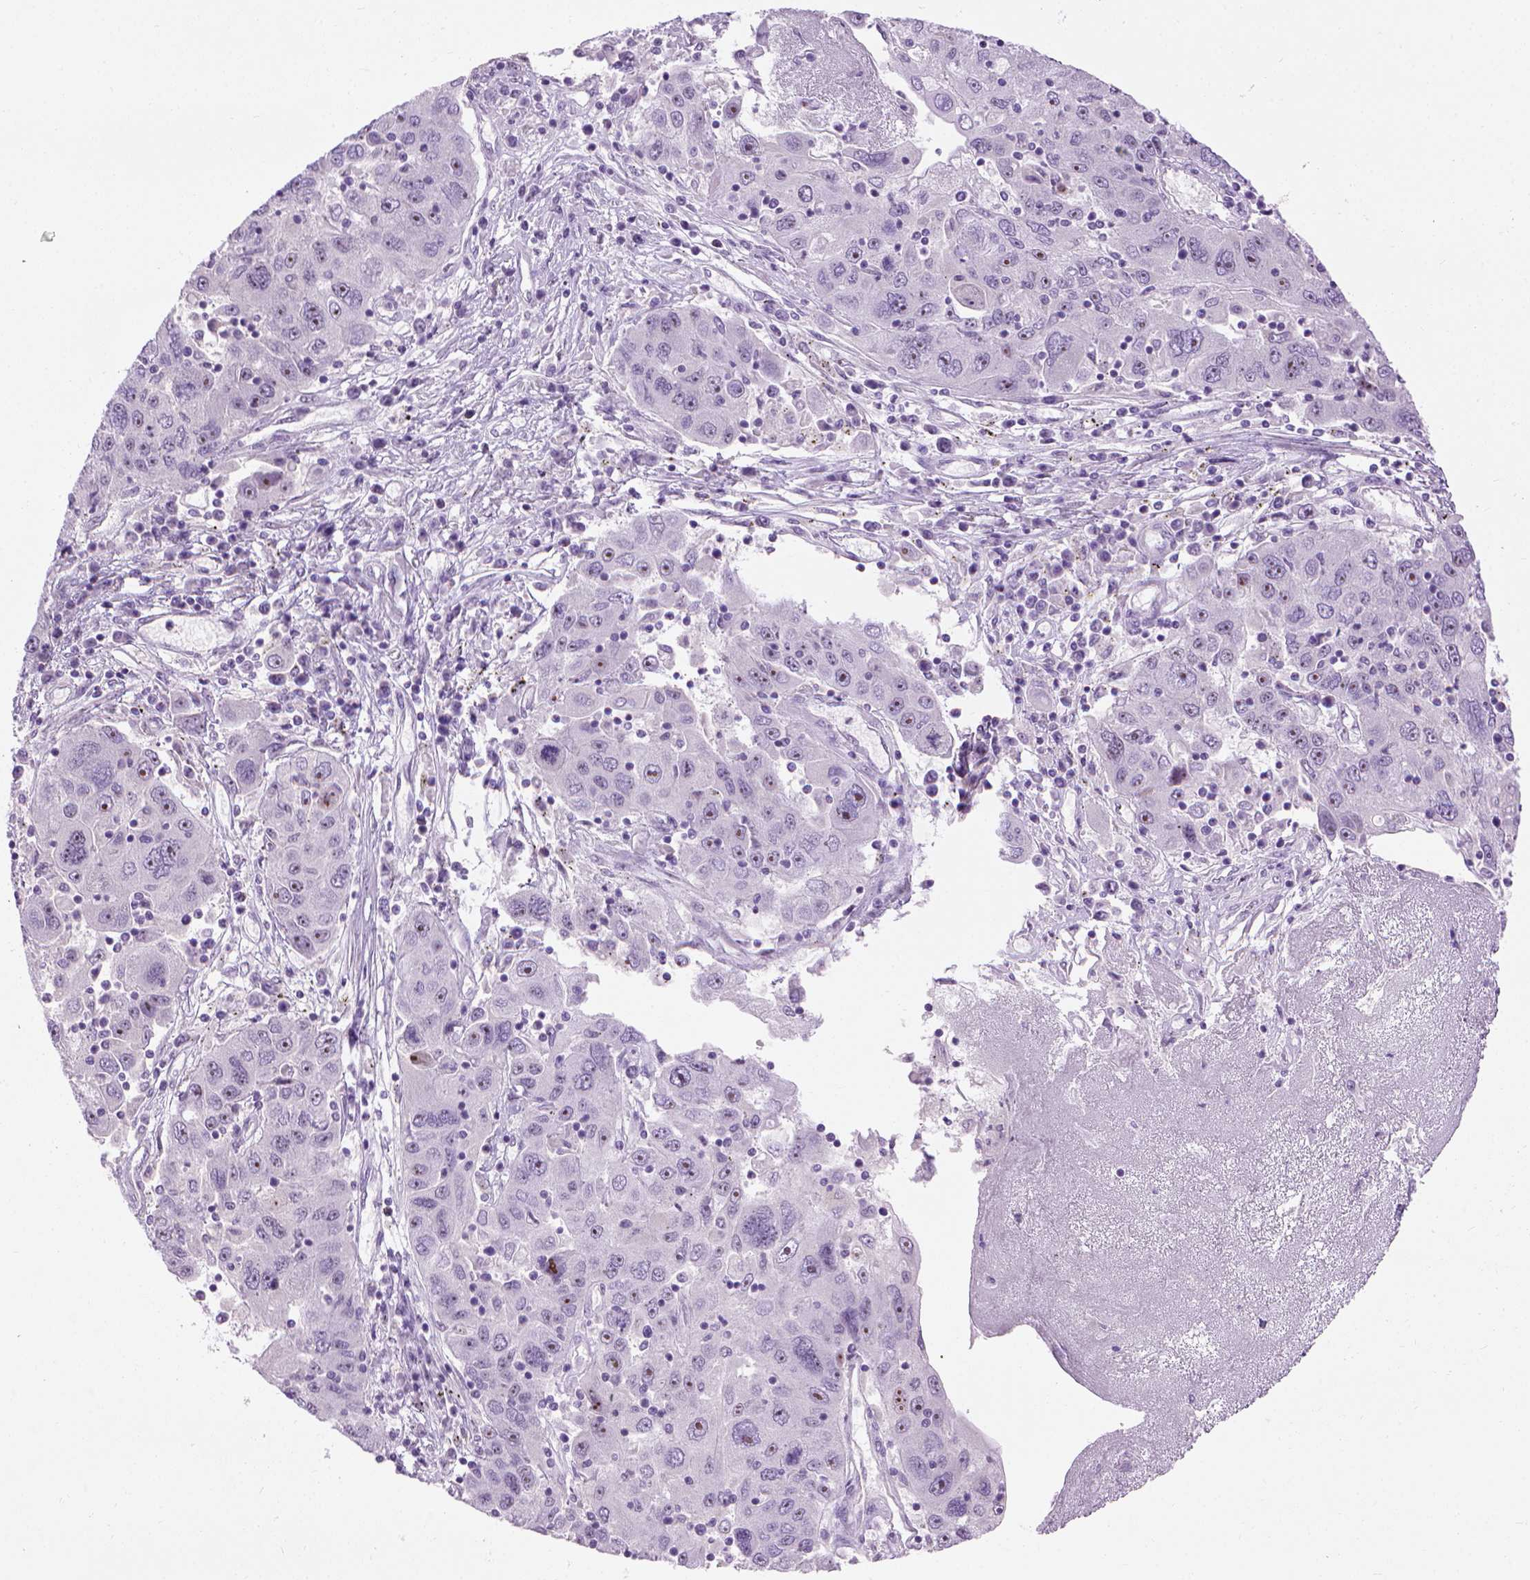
{"staining": {"intensity": "strong", "quantity": "25%-75%", "location": "nuclear"}, "tissue": "stomach cancer", "cell_type": "Tumor cells", "image_type": "cancer", "snomed": [{"axis": "morphology", "description": "Adenocarcinoma, NOS"}, {"axis": "topography", "description": "Stomach"}], "caption": "A brown stain shows strong nuclear staining of a protein in stomach adenocarcinoma tumor cells.", "gene": "UTP4", "patient": {"sex": "male", "age": 56}}